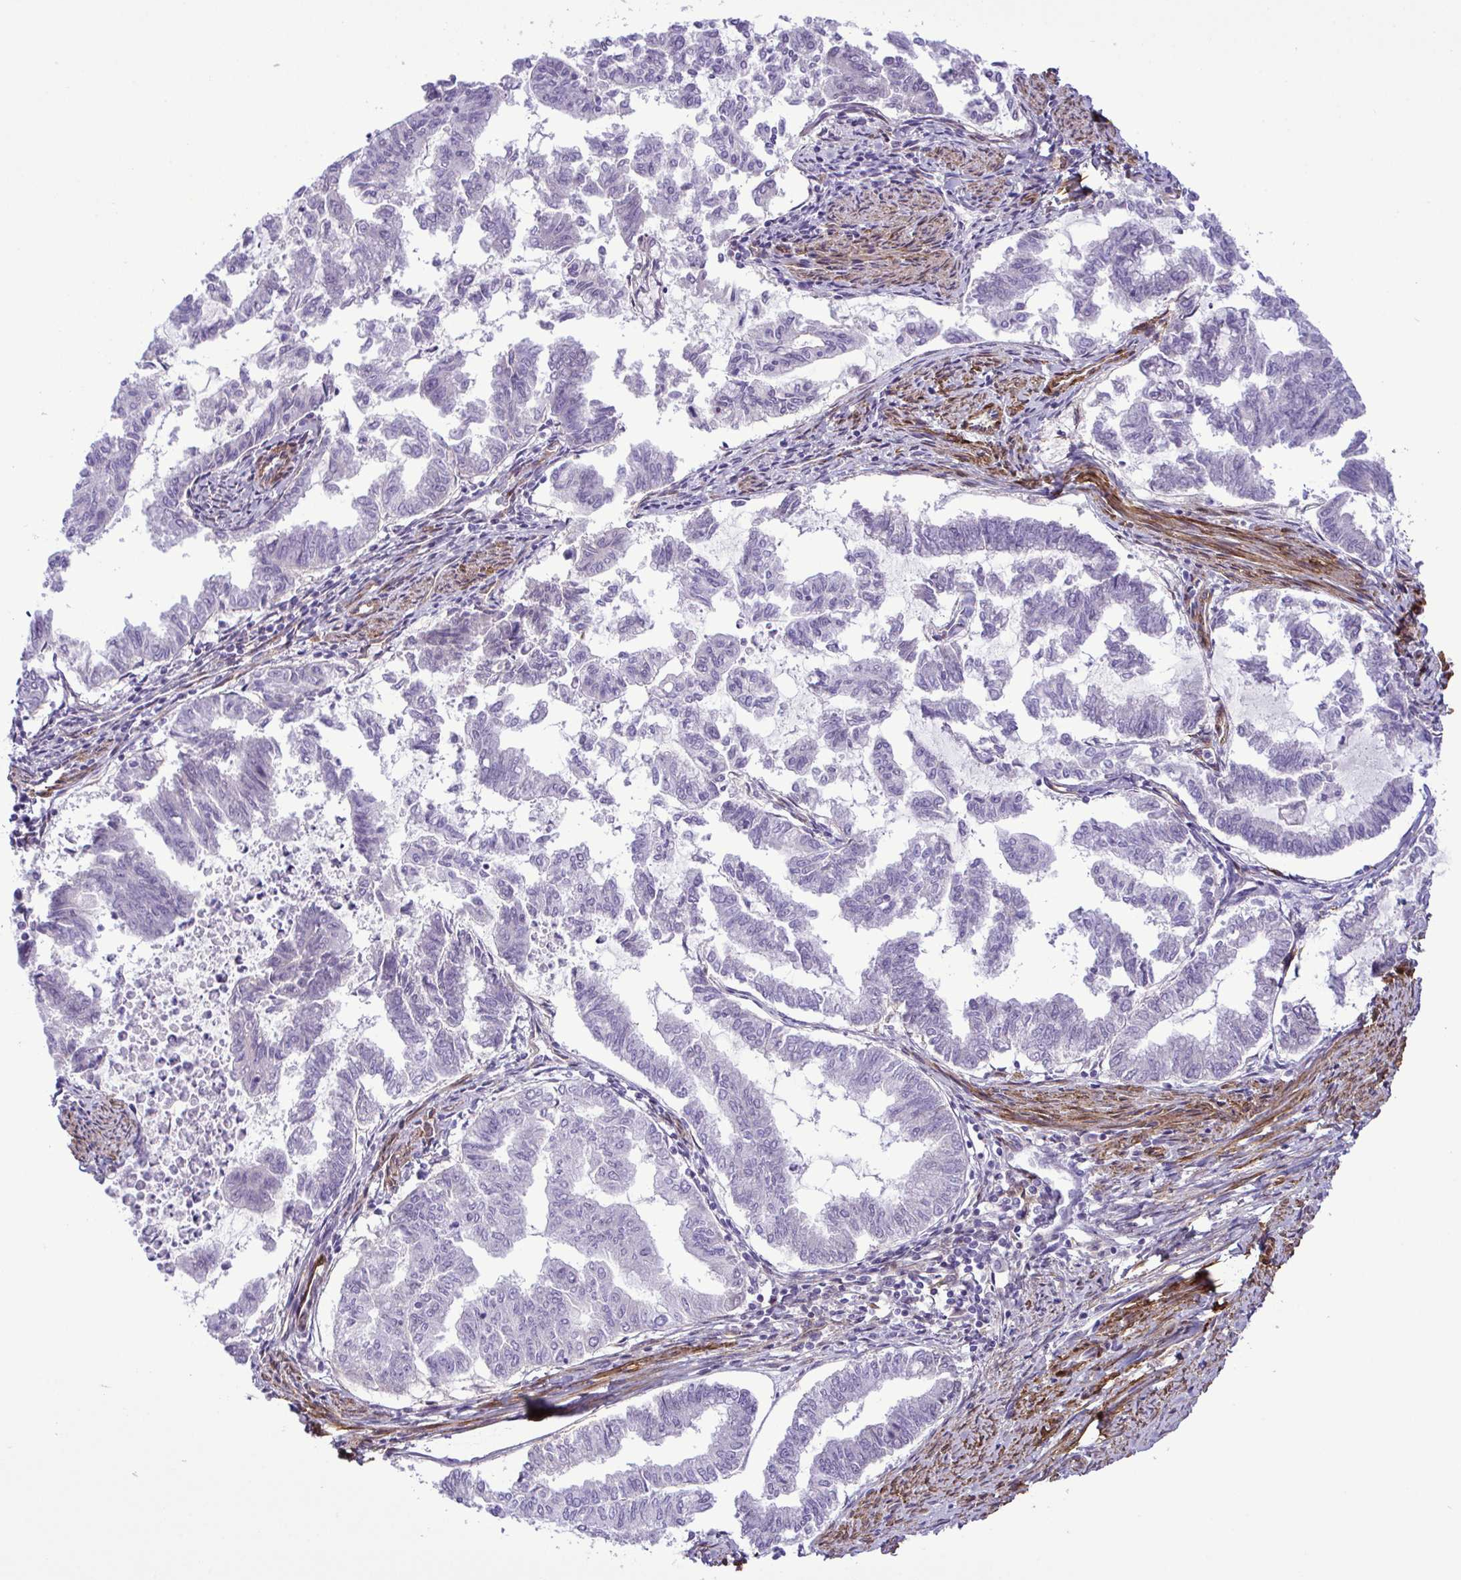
{"staining": {"intensity": "negative", "quantity": "none", "location": "none"}, "tissue": "endometrial cancer", "cell_type": "Tumor cells", "image_type": "cancer", "snomed": [{"axis": "morphology", "description": "Adenocarcinoma, NOS"}, {"axis": "topography", "description": "Endometrium"}], "caption": "DAB immunohistochemical staining of human endometrial adenocarcinoma displays no significant expression in tumor cells.", "gene": "SYNPO2L", "patient": {"sex": "female", "age": 79}}